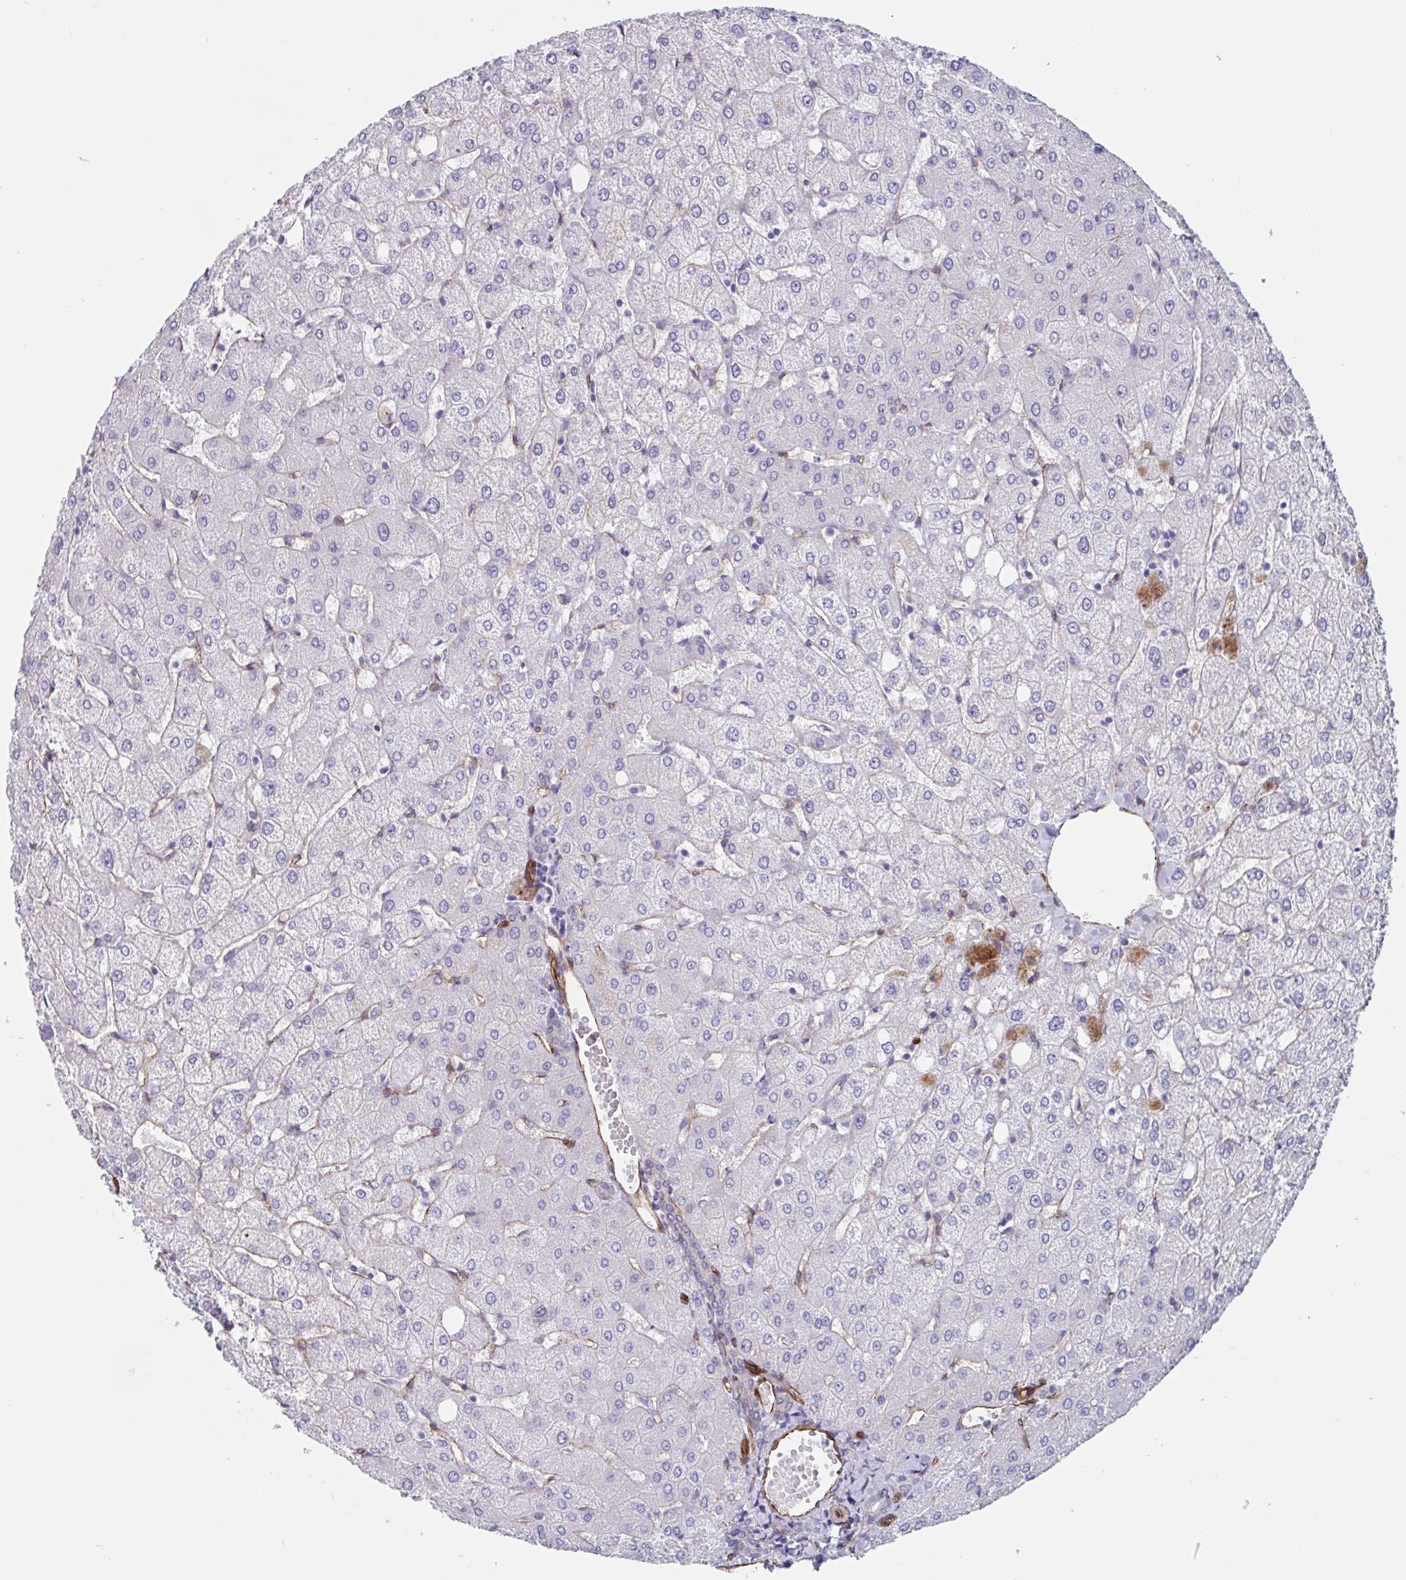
{"staining": {"intensity": "negative", "quantity": "none", "location": "none"}, "tissue": "liver", "cell_type": "Cholangiocytes", "image_type": "normal", "snomed": [{"axis": "morphology", "description": "Normal tissue, NOS"}, {"axis": "topography", "description": "Liver"}], "caption": "The photomicrograph displays no staining of cholangiocytes in normal liver. Brightfield microscopy of immunohistochemistry stained with DAB (brown) and hematoxylin (blue), captured at high magnification.", "gene": "CITED4", "patient": {"sex": "female", "age": 54}}